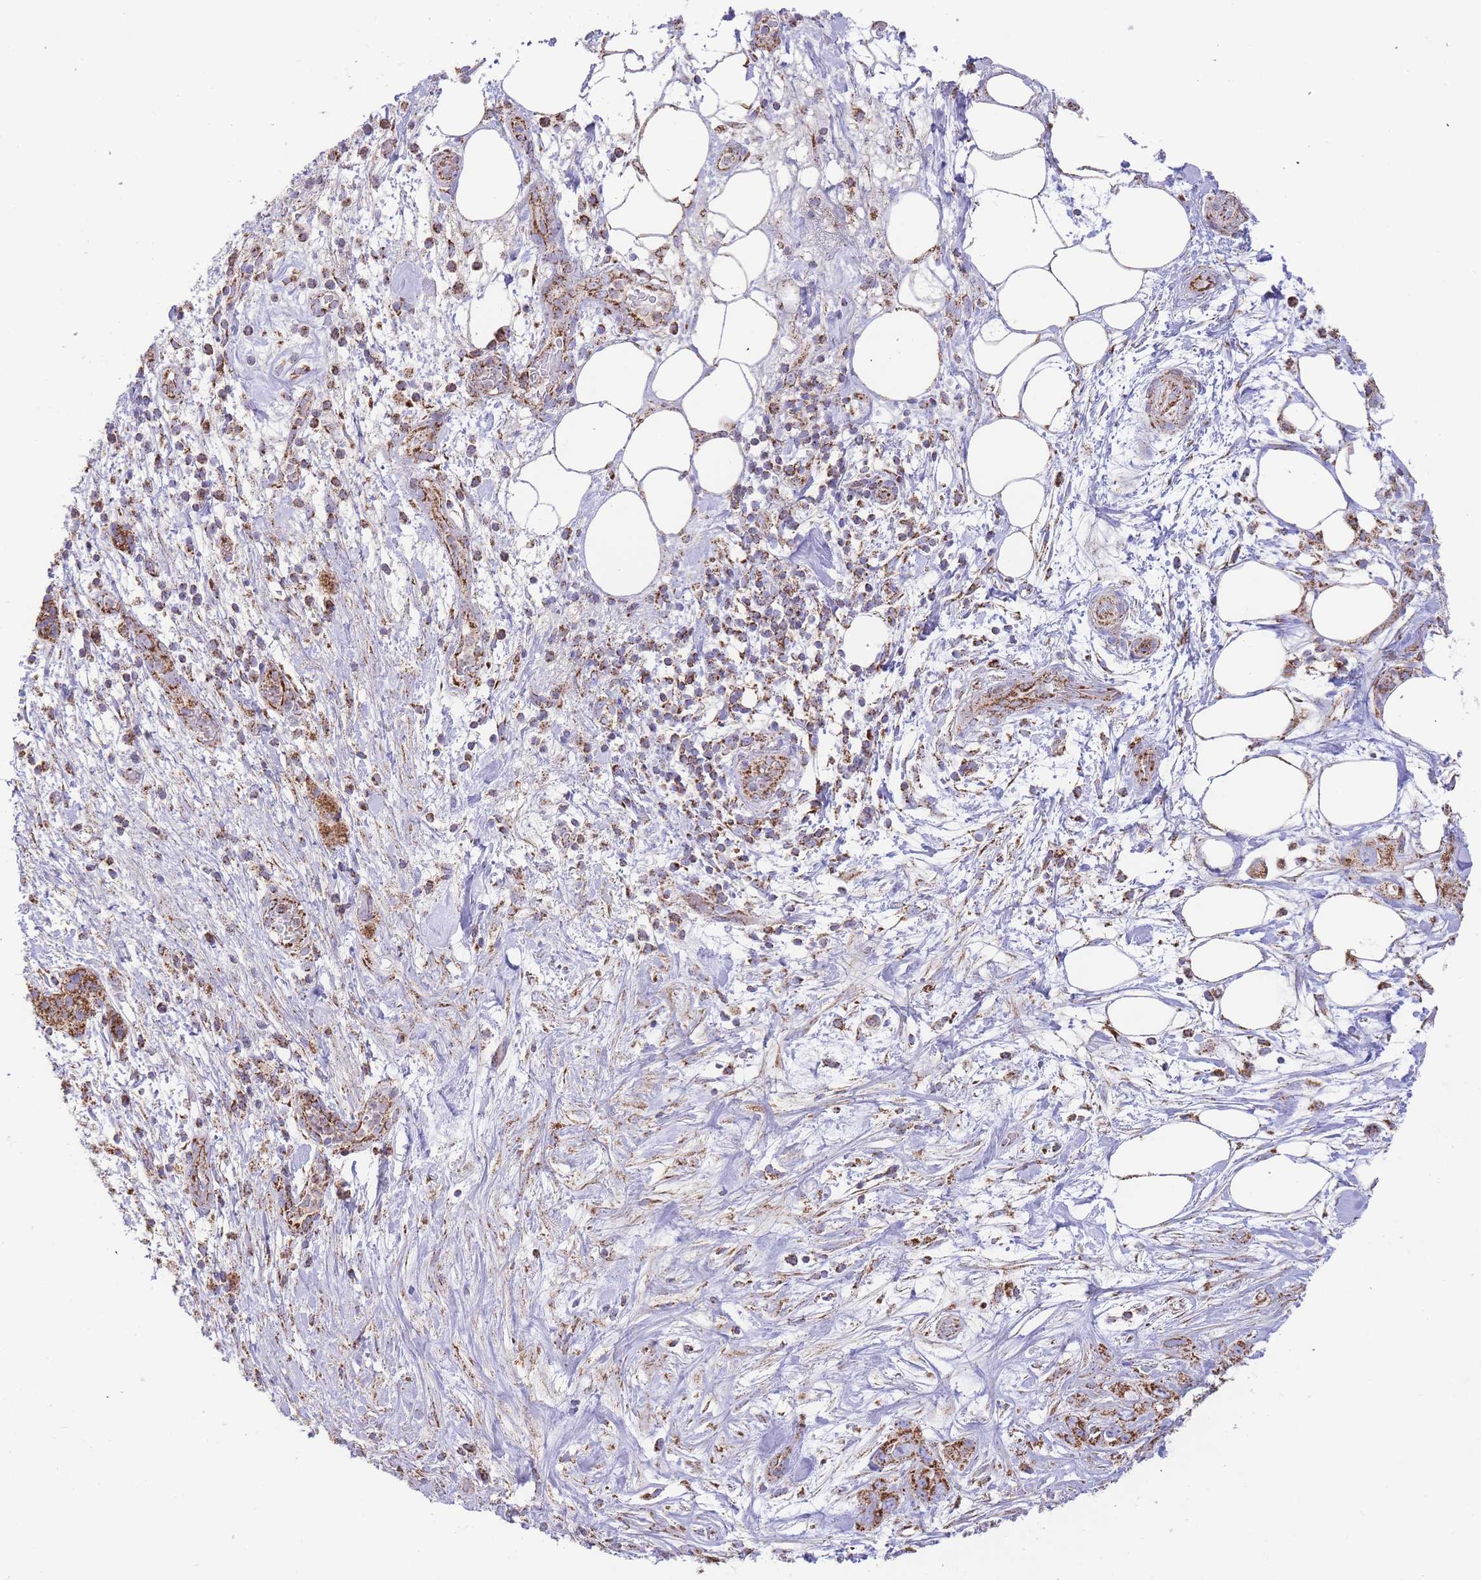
{"staining": {"intensity": "strong", "quantity": ">75%", "location": "cytoplasmic/membranous"}, "tissue": "pancreatic cancer", "cell_type": "Tumor cells", "image_type": "cancer", "snomed": [{"axis": "morphology", "description": "Adenocarcinoma, NOS"}, {"axis": "topography", "description": "Pancreas"}], "caption": "Human pancreatic cancer (adenocarcinoma) stained for a protein (brown) reveals strong cytoplasmic/membranous positive expression in about >75% of tumor cells.", "gene": "GSTM1", "patient": {"sex": "female", "age": 61}}